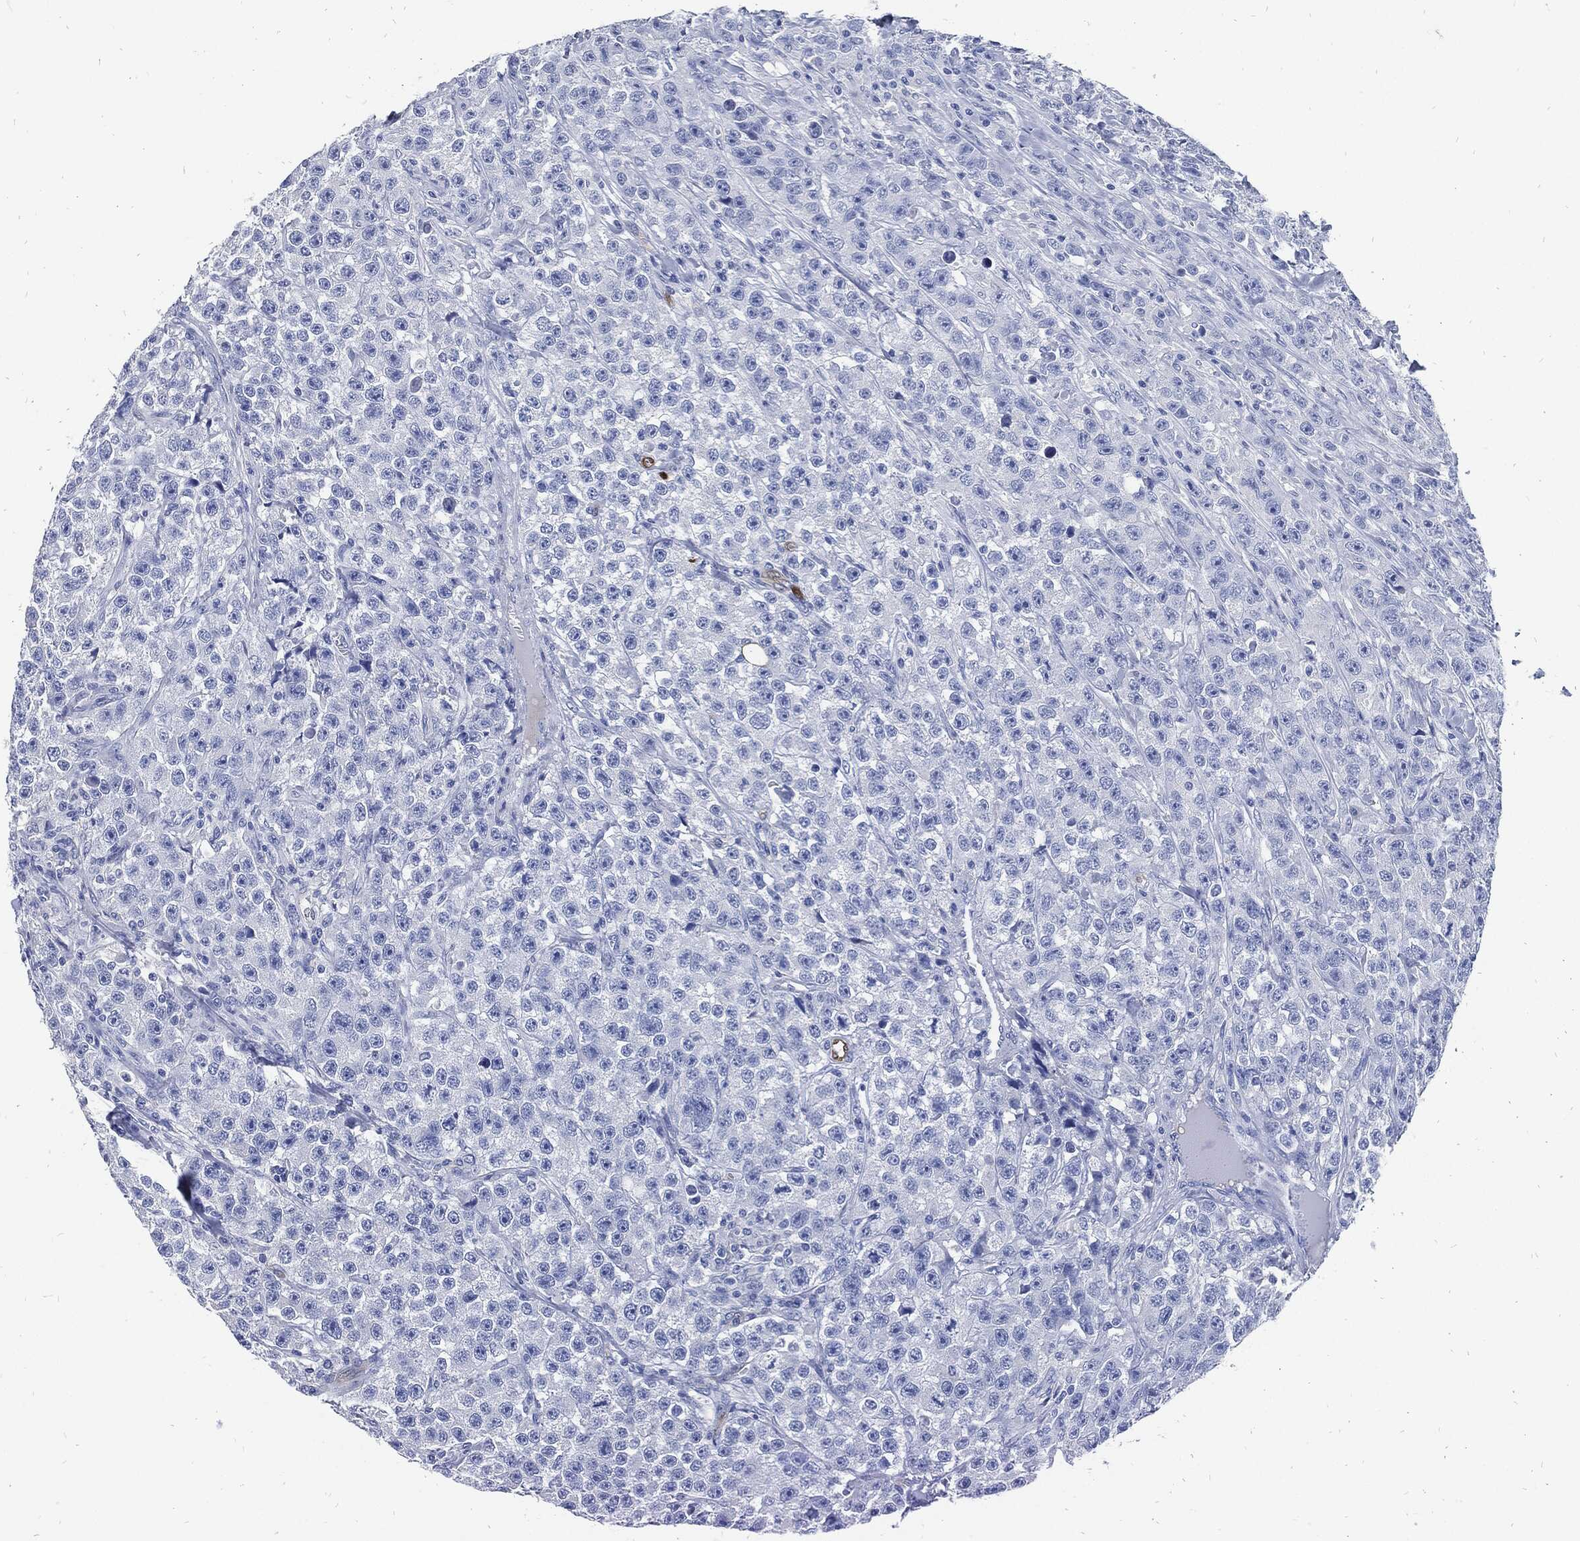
{"staining": {"intensity": "negative", "quantity": "none", "location": "none"}, "tissue": "testis cancer", "cell_type": "Tumor cells", "image_type": "cancer", "snomed": [{"axis": "morphology", "description": "Seminoma, NOS"}, {"axis": "topography", "description": "Testis"}], "caption": "A high-resolution histopathology image shows immunohistochemistry staining of testis seminoma, which displays no significant positivity in tumor cells.", "gene": "FABP4", "patient": {"sex": "male", "age": 59}}